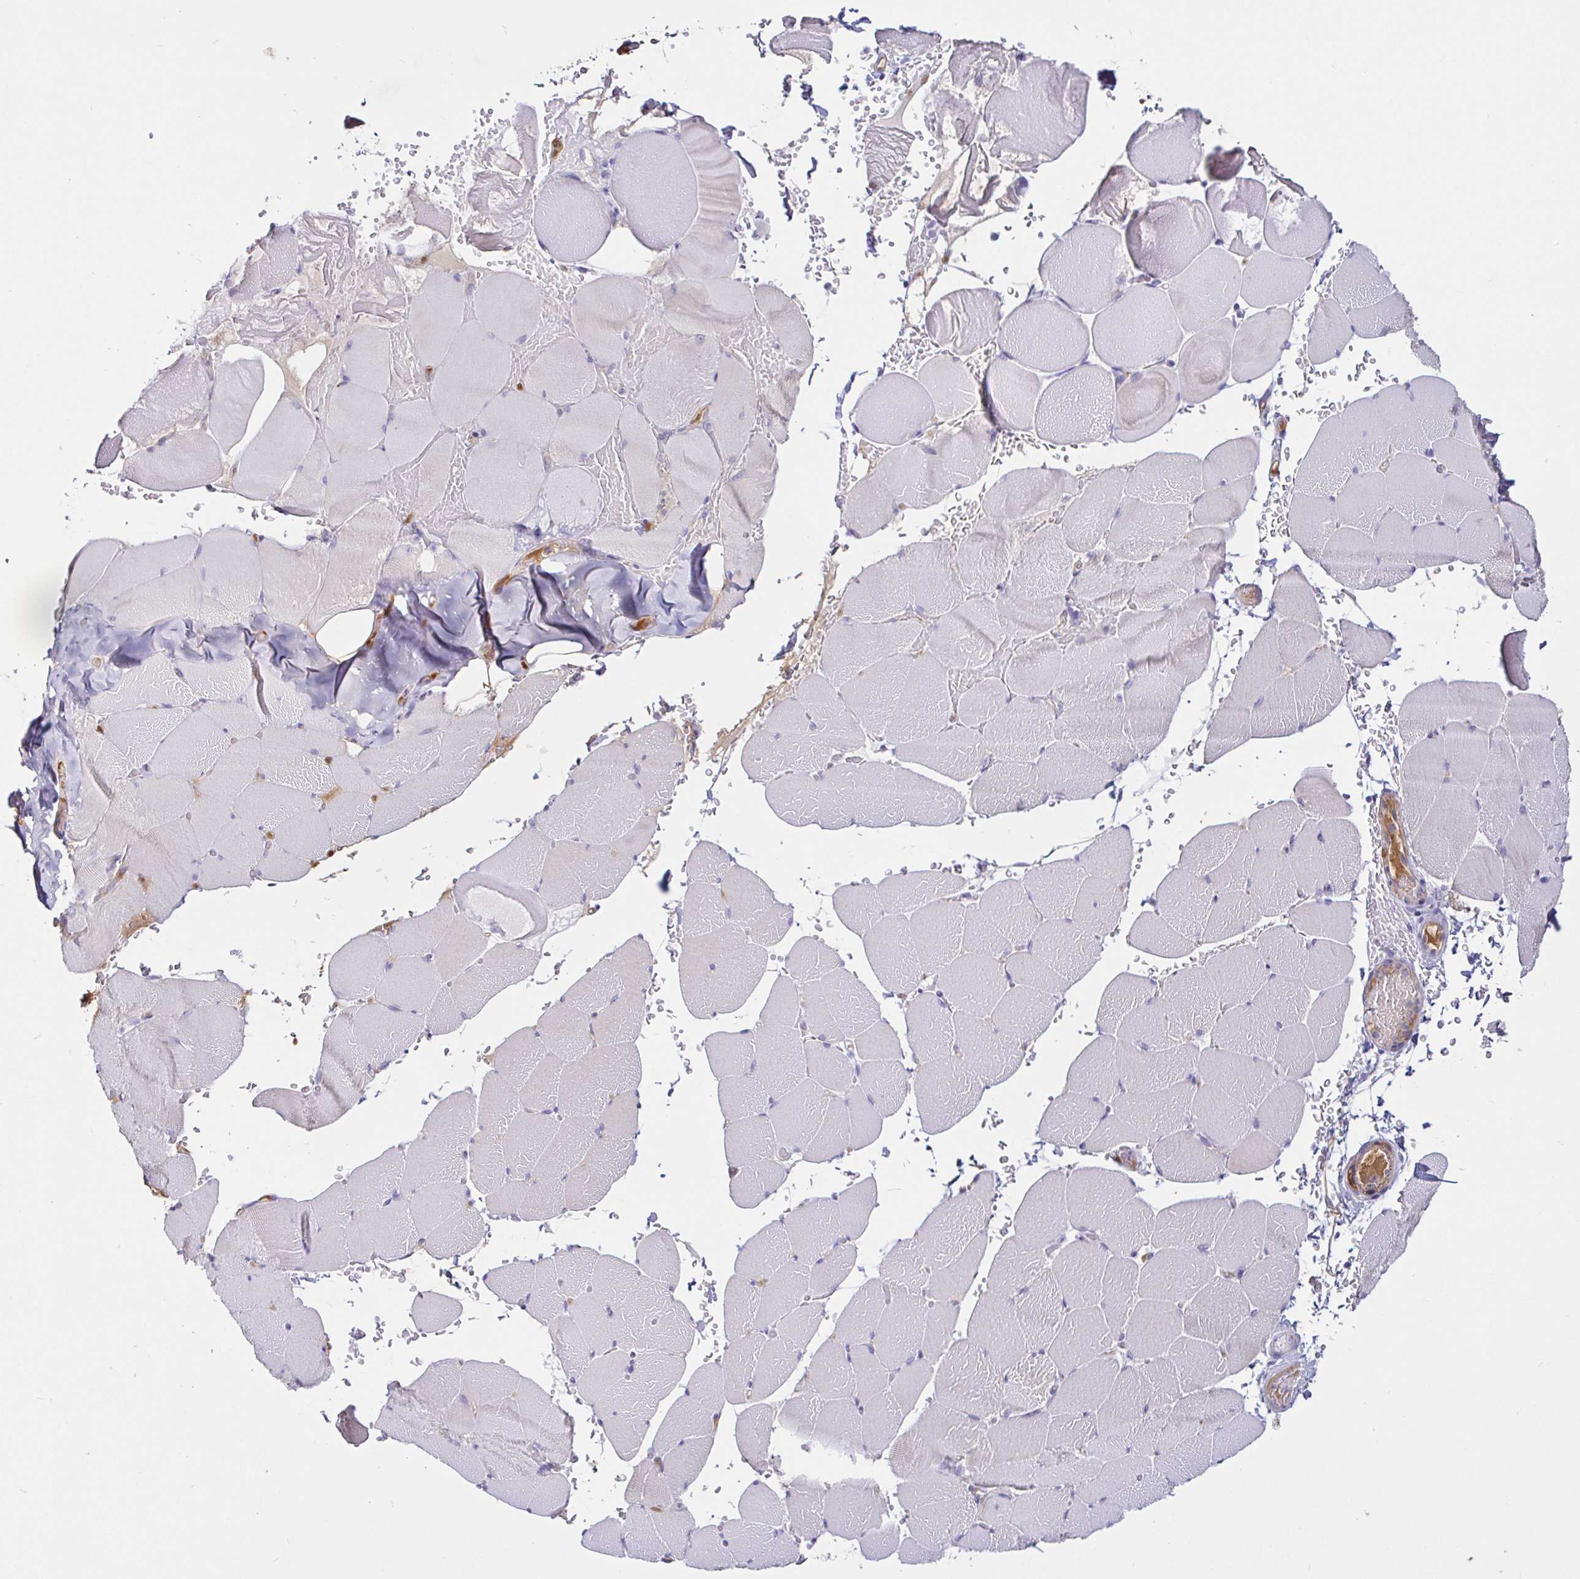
{"staining": {"intensity": "negative", "quantity": "none", "location": "none"}, "tissue": "skeletal muscle", "cell_type": "Myocytes", "image_type": "normal", "snomed": [{"axis": "morphology", "description": "Normal tissue, NOS"}, {"axis": "topography", "description": "Skeletal muscle"}], "caption": "Myocytes are negative for protein expression in benign human skeletal muscle. (DAB (3,3'-diaminobenzidine) IHC, high magnification).", "gene": "SAA2", "patient": {"sex": "female", "age": 37}}